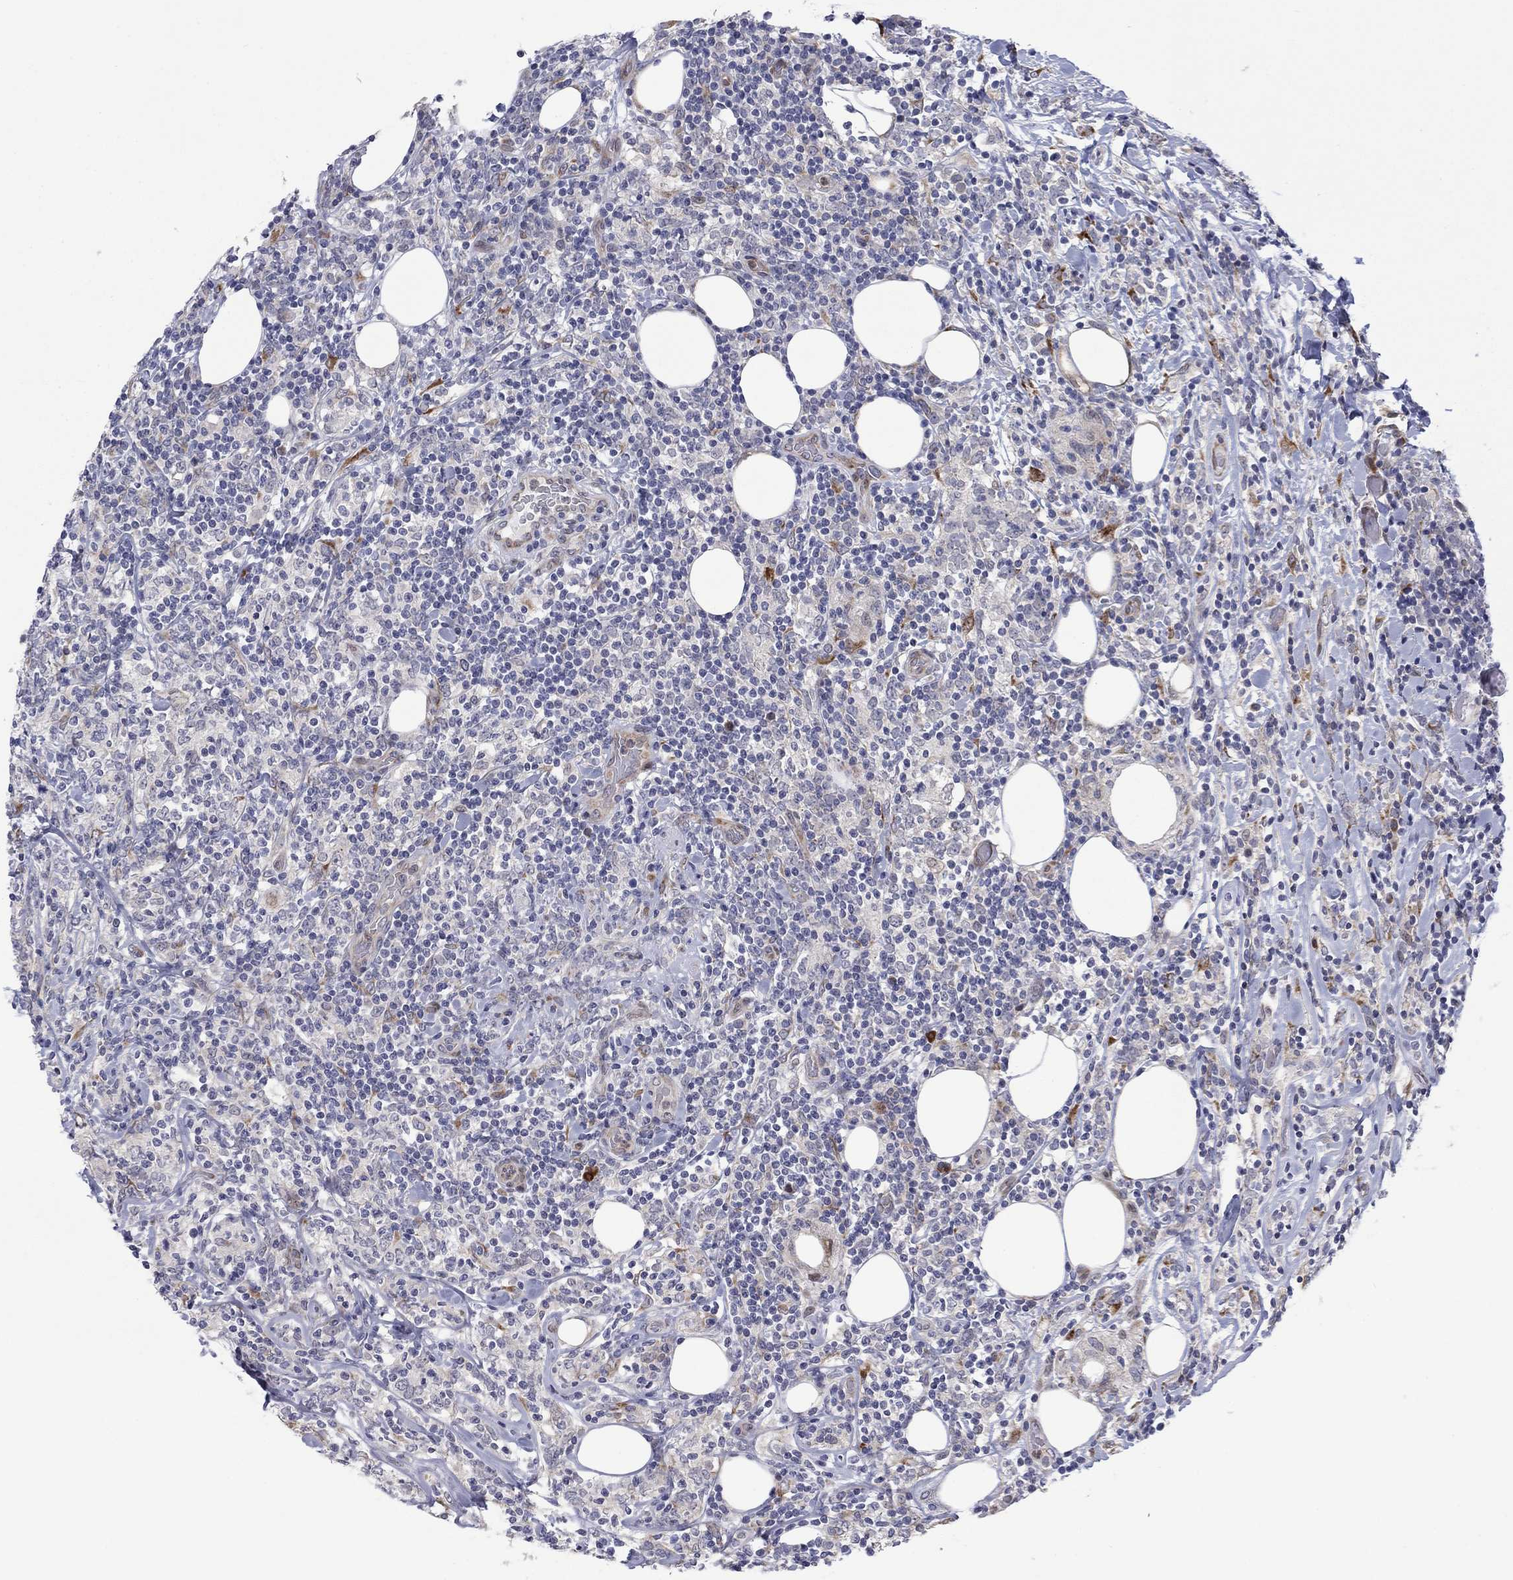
{"staining": {"intensity": "negative", "quantity": "none", "location": "none"}, "tissue": "lymphoma", "cell_type": "Tumor cells", "image_type": "cancer", "snomed": [{"axis": "morphology", "description": "Malignant lymphoma, non-Hodgkin's type, High grade"}, {"axis": "topography", "description": "Lymph node"}], "caption": "Tumor cells show no significant protein expression in high-grade malignant lymphoma, non-Hodgkin's type.", "gene": "TTC21B", "patient": {"sex": "female", "age": 84}}